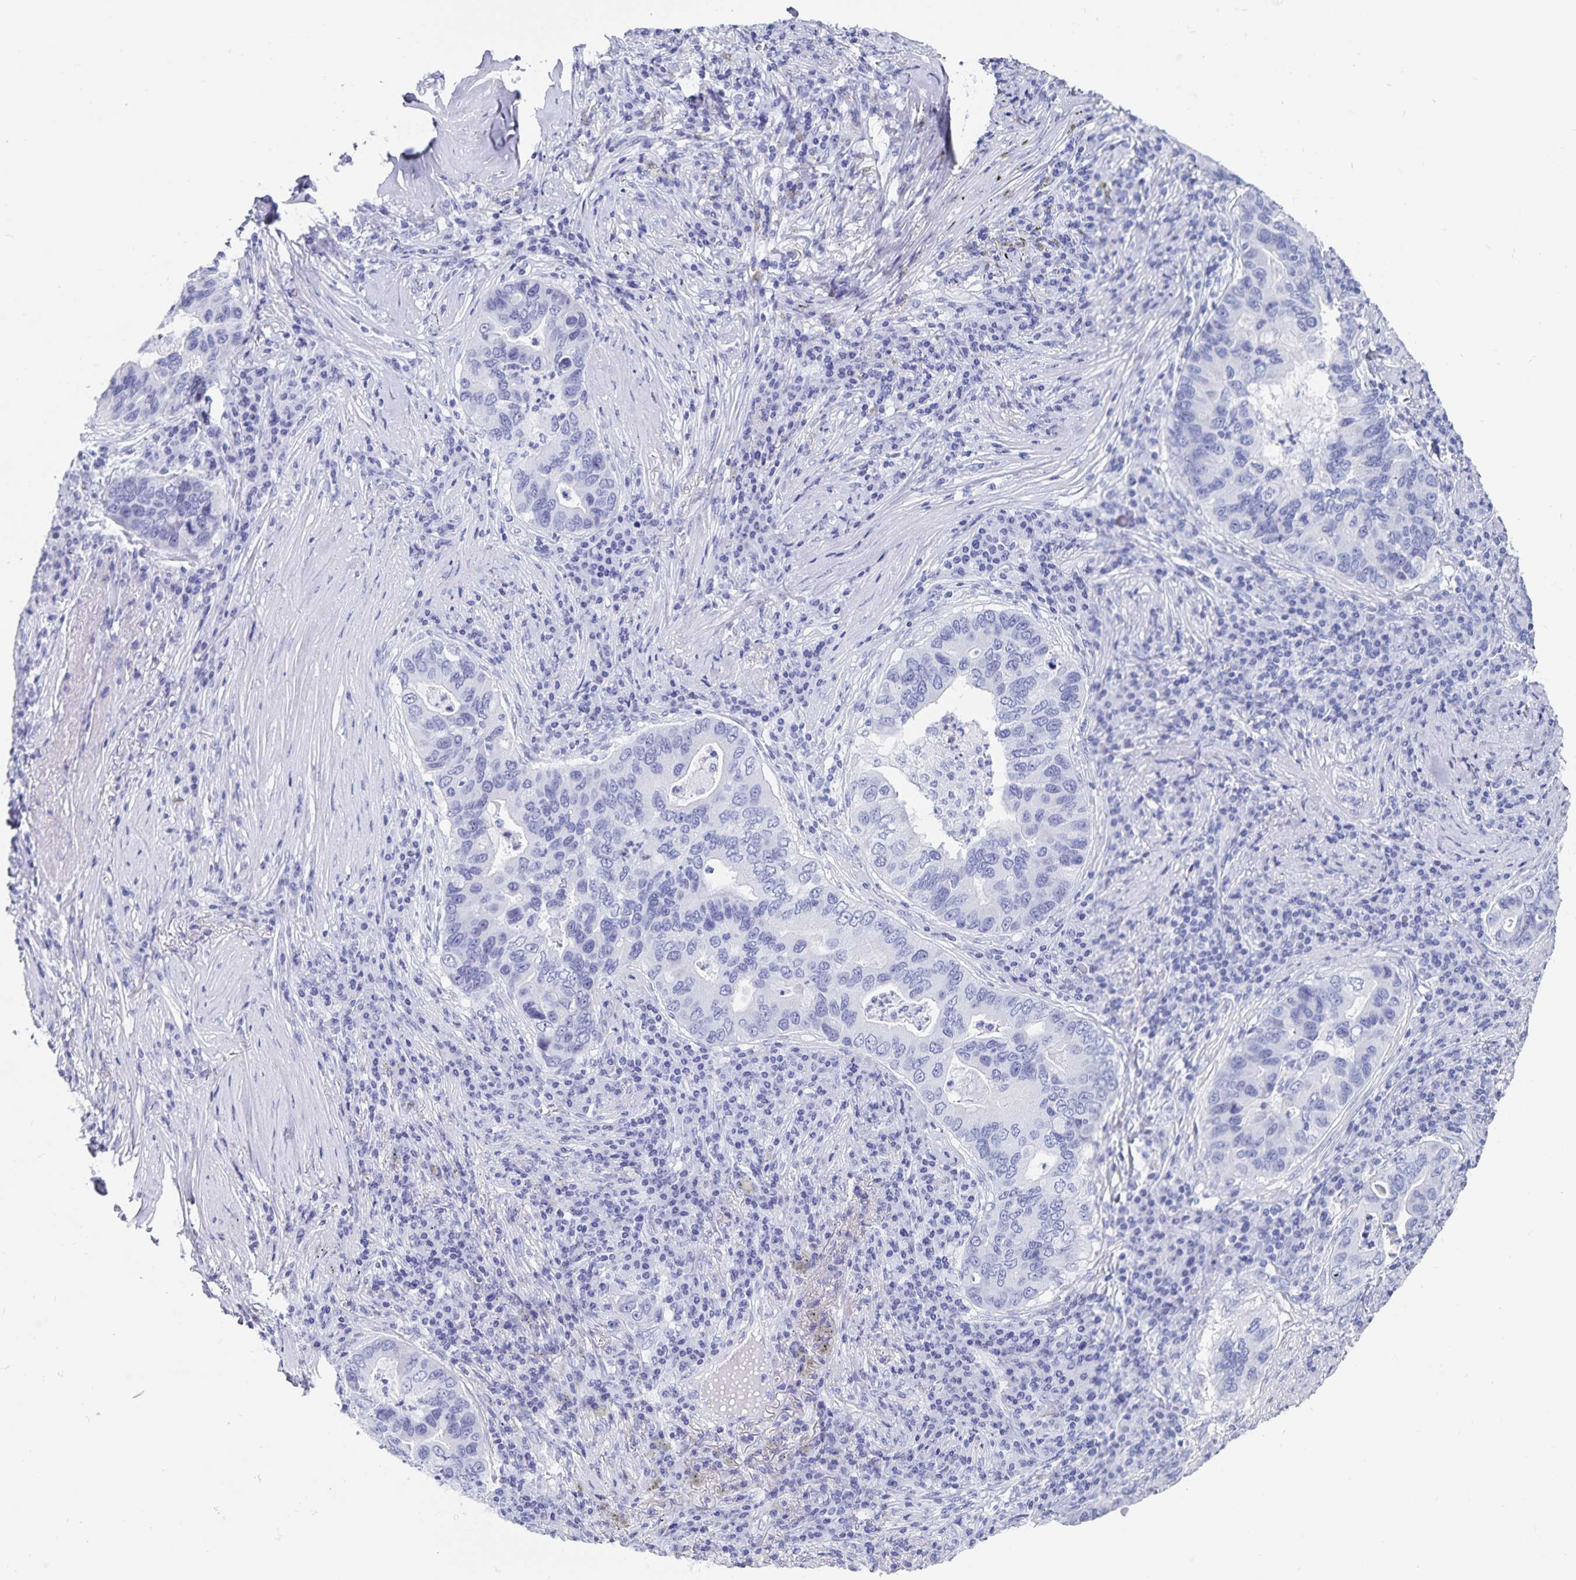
{"staining": {"intensity": "negative", "quantity": "none", "location": "none"}, "tissue": "lung cancer", "cell_type": "Tumor cells", "image_type": "cancer", "snomed": [{"axis": "morphology", "description": "Adenocarcinoma, NOS"}, {"axis": "morphology", "description": "Adenocarcinoma, metastatic, NOS"}, {"axis": "topography", "description": "Lymph node"}, {"axis": "topography", "description": "Lung"}], "caption": "Photomicrograph shows no protein positivity in tumor cells of lung cancer tissue.", "gene": "C19orf73", "patient": {"sex": "female", "age": 54}}